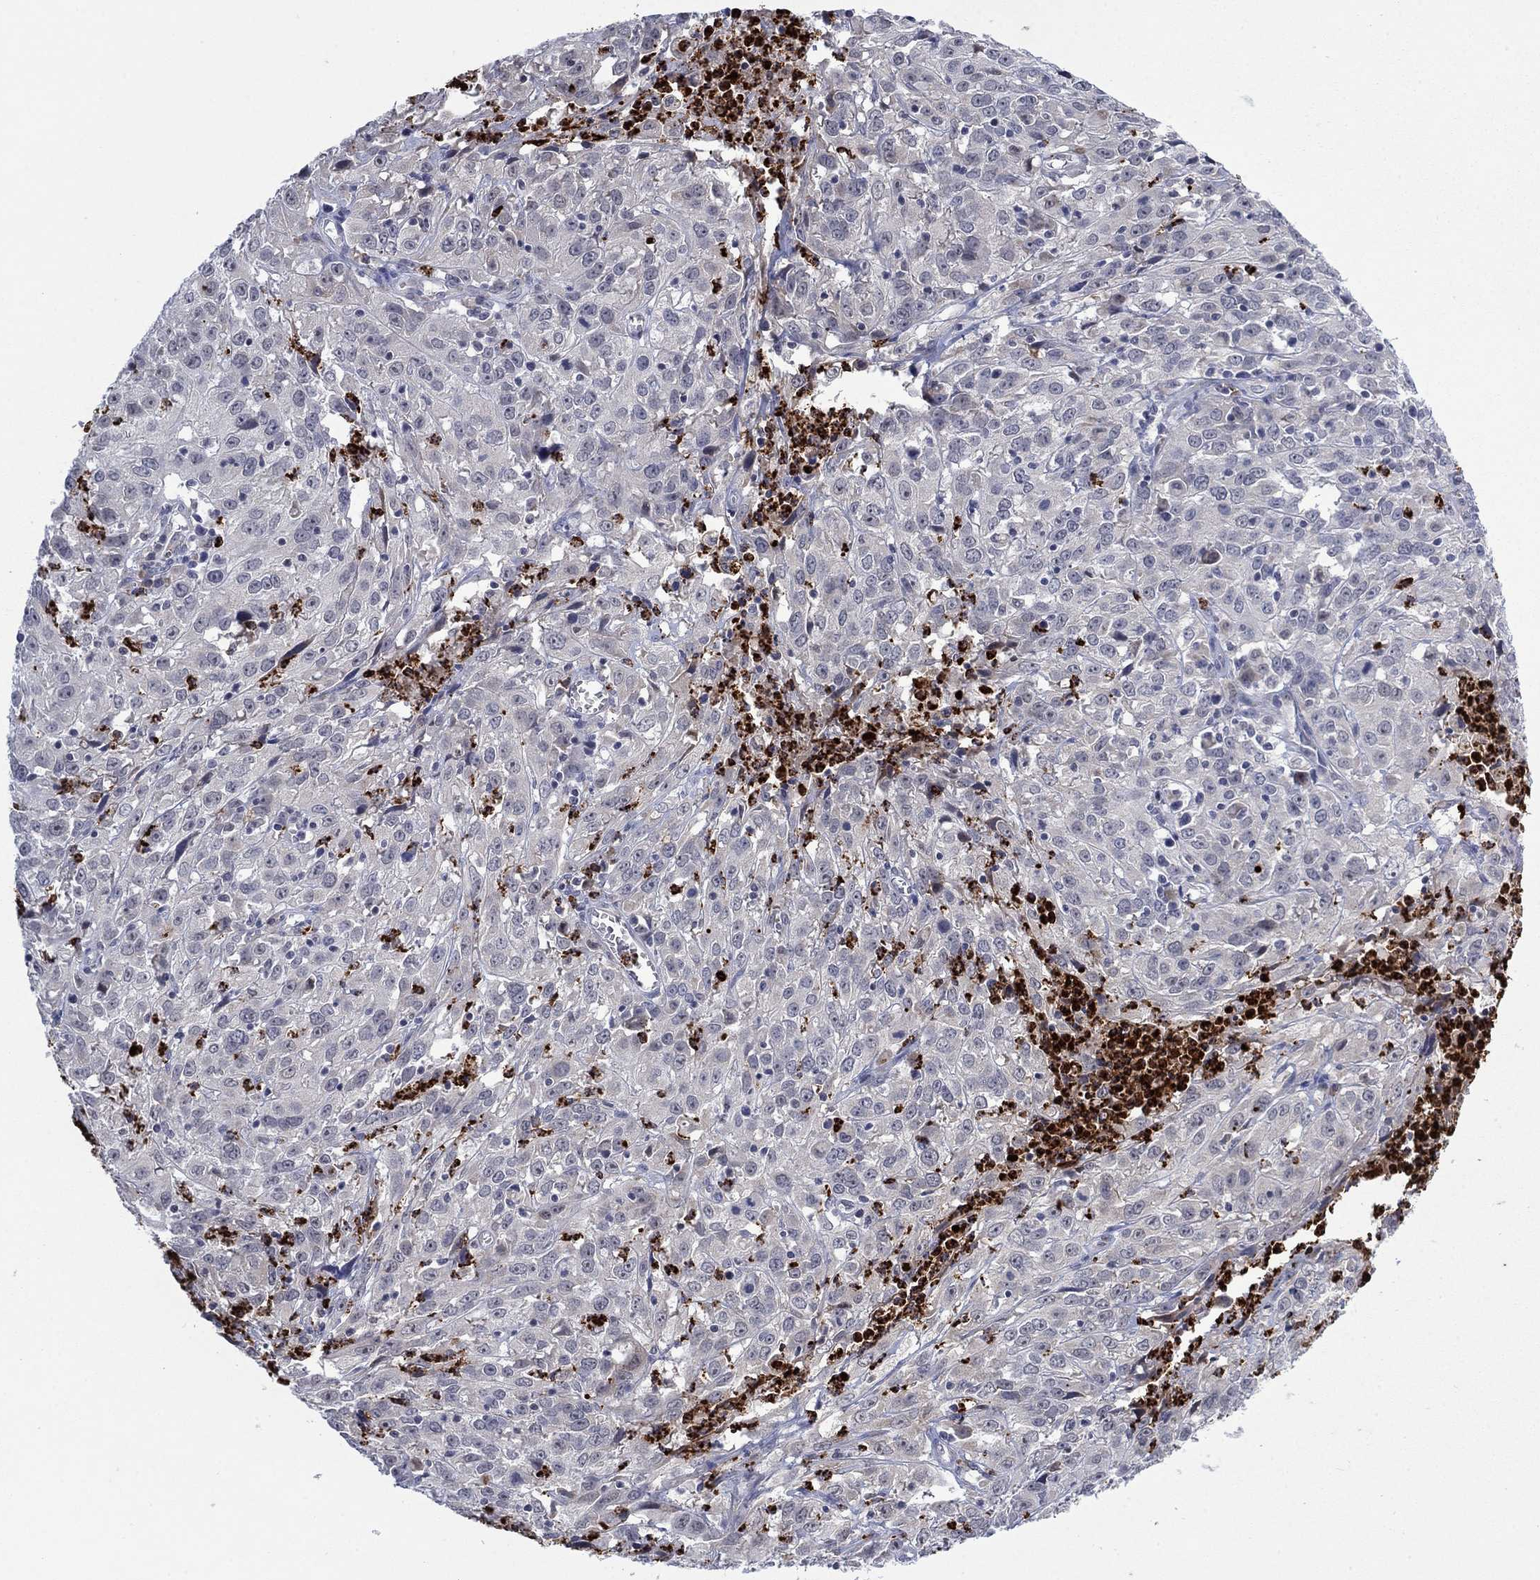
{"staining": {"intensity": "negative", "quantity": "none", "location": "none"}, "tissue": "cervical cancer", "cell_type": "Tumor cells", "image_type": "cancer", "snomed": [{"axis": "morphology", "description": "Squamous cell carcinoma, NOS"}, {"axis": "topography", "description": "Cervix"}], "caption": "The IHC histopathology image has no significant staining in tumor cells of cervical cancer (squamous cell carcinoma) tissue.", "gene": "MTRFR", "patient": {"sex": "female", "age": 32}}